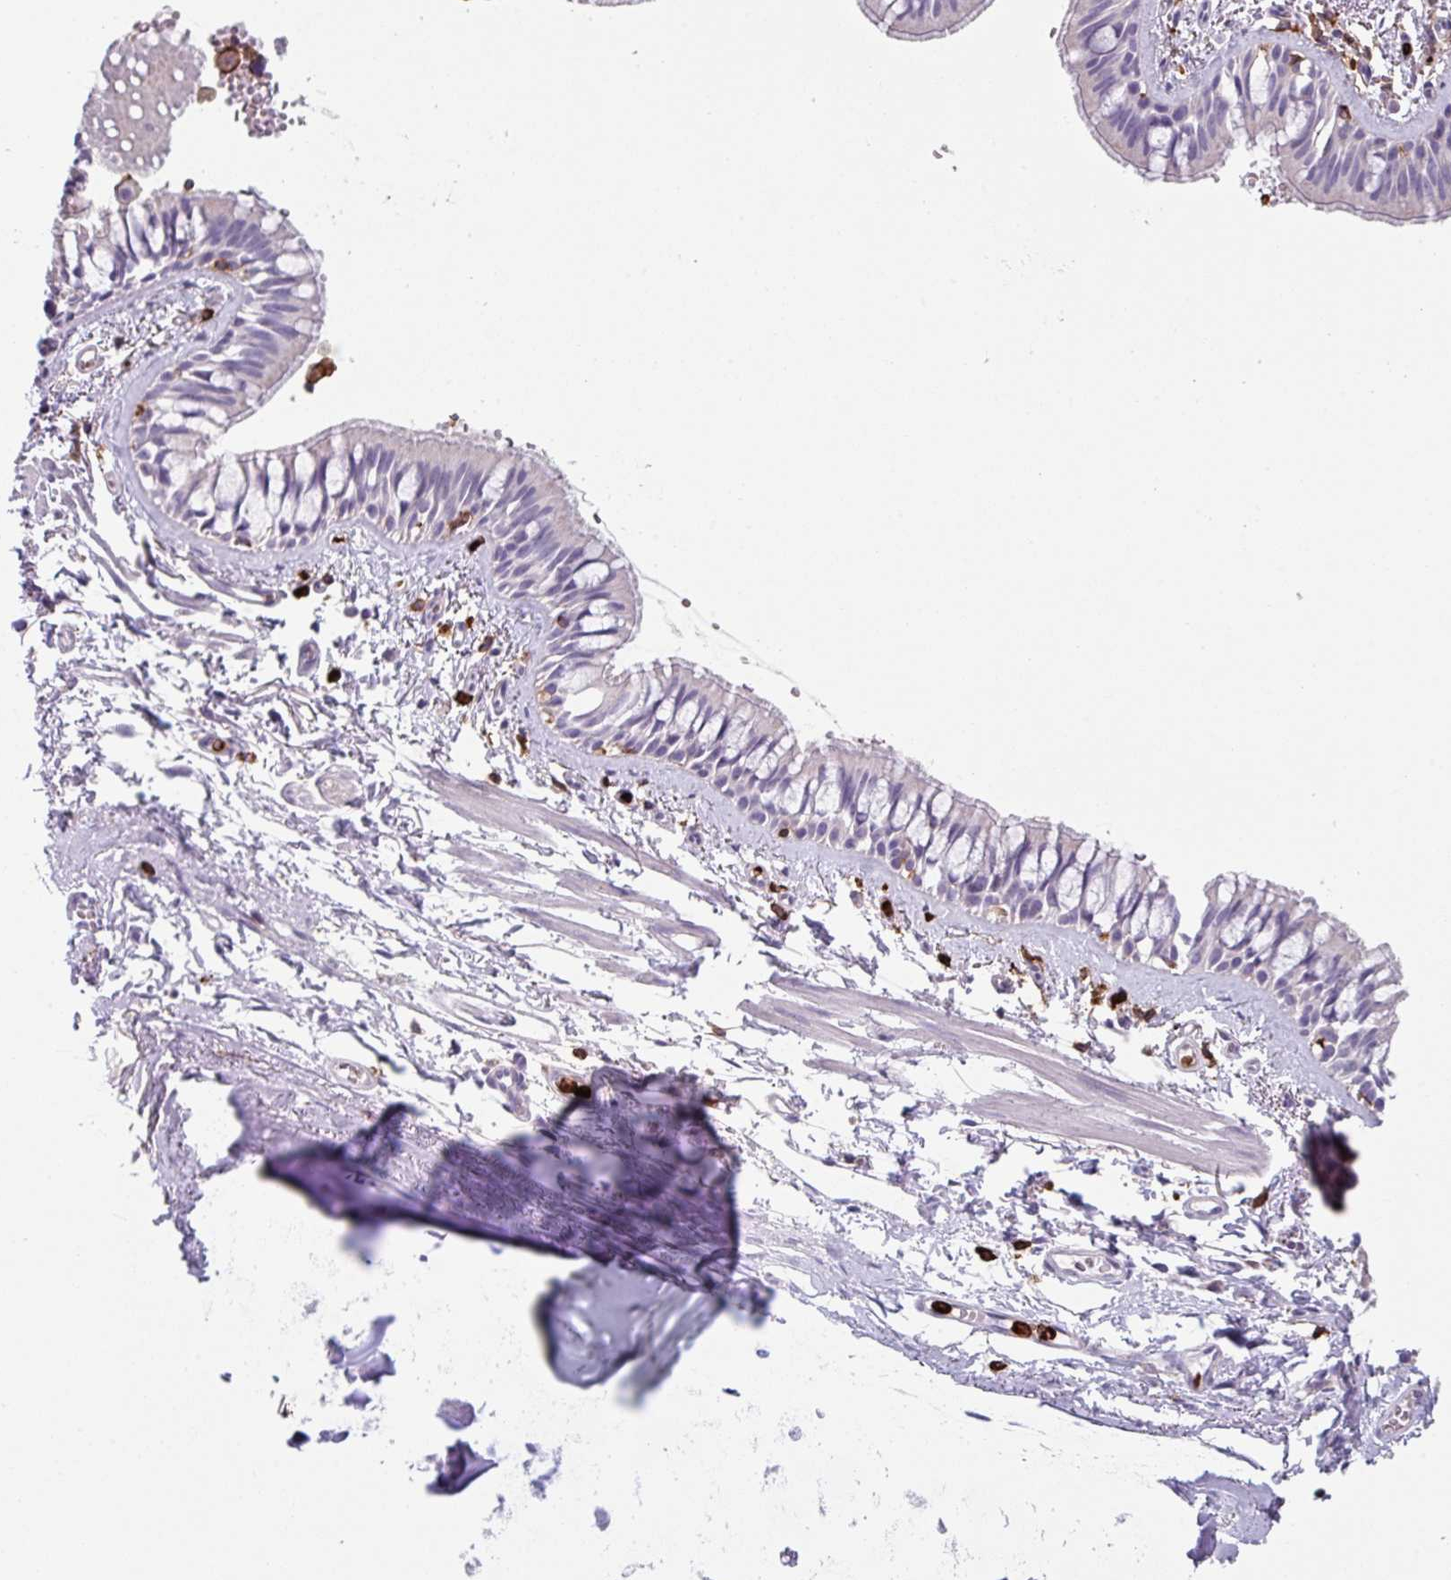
{"staining": {"intensity": "negative", "quantity": "none", "location": "none"}, "tissue": "bronchus", "cell_type": "Respiratory epithelial cells", "image_type": "normal", "snomed": [{"axis": "morphology", "description": "Normal tissue, NOS"}, {"axis": "topography", "description": "Lymph node"}, {"axis": "topography", "description": "Cartilage tissue"}, {"axis": "topography", "description": "Bronchus"}], "caption": "High magnification brightfield microscopy of unremarkable bronchus stained with DAB (brown) and counterstained with hematoxylin (blue): respiratory epithelial cells show no significant staining. The staining is performed using DAB brown chromogen with nuclei counter-stained in using hematoxylin.", "gene": "EXOSC5", "patient": {"sex": "female", "age": 70}}